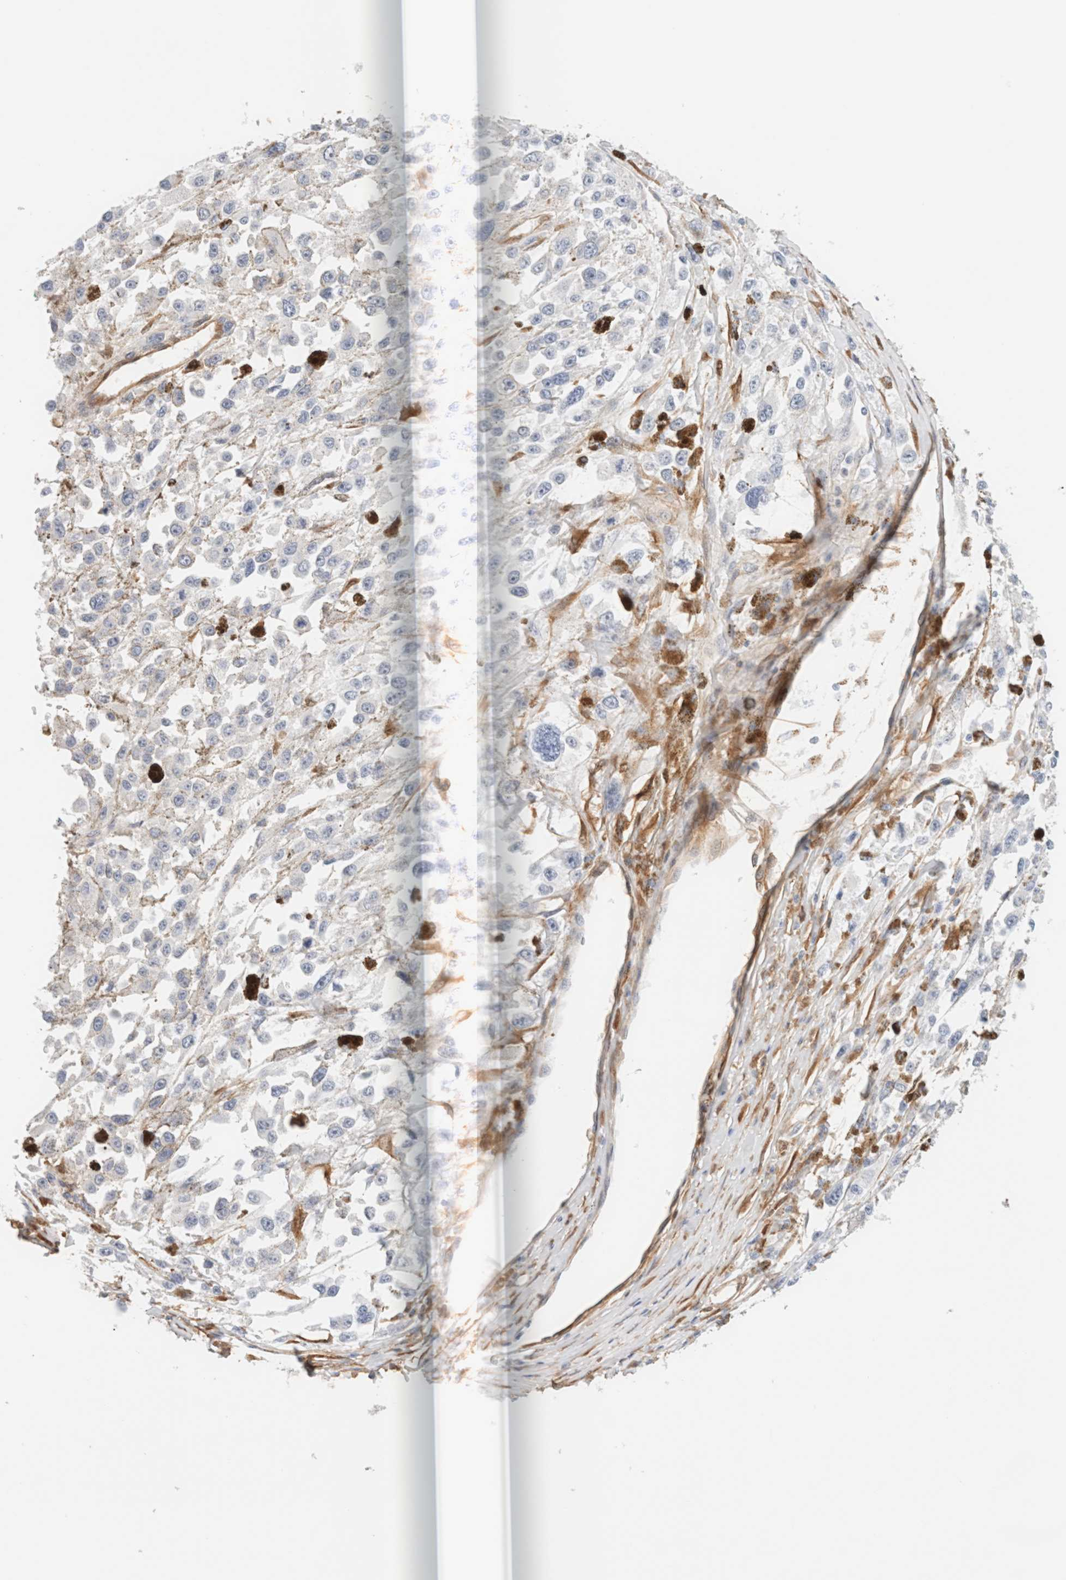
{"staining": {"intensity": "negative", "quantity": "none", "location": "none"}, "tissue": "melanoma", "cell_type": "Tumor cells", "image_type": "cancer", "snomed": [{"axis": "morphology", "description": "Malignant melanoma, Metastatic site"}, {"axis": "topography", "description": "Lymph node"}], "caption": "Tumor cells show no significant positivity in melanoma.", "gene": "LMCD1", "patient": {"sex": "male", "age": 59}}